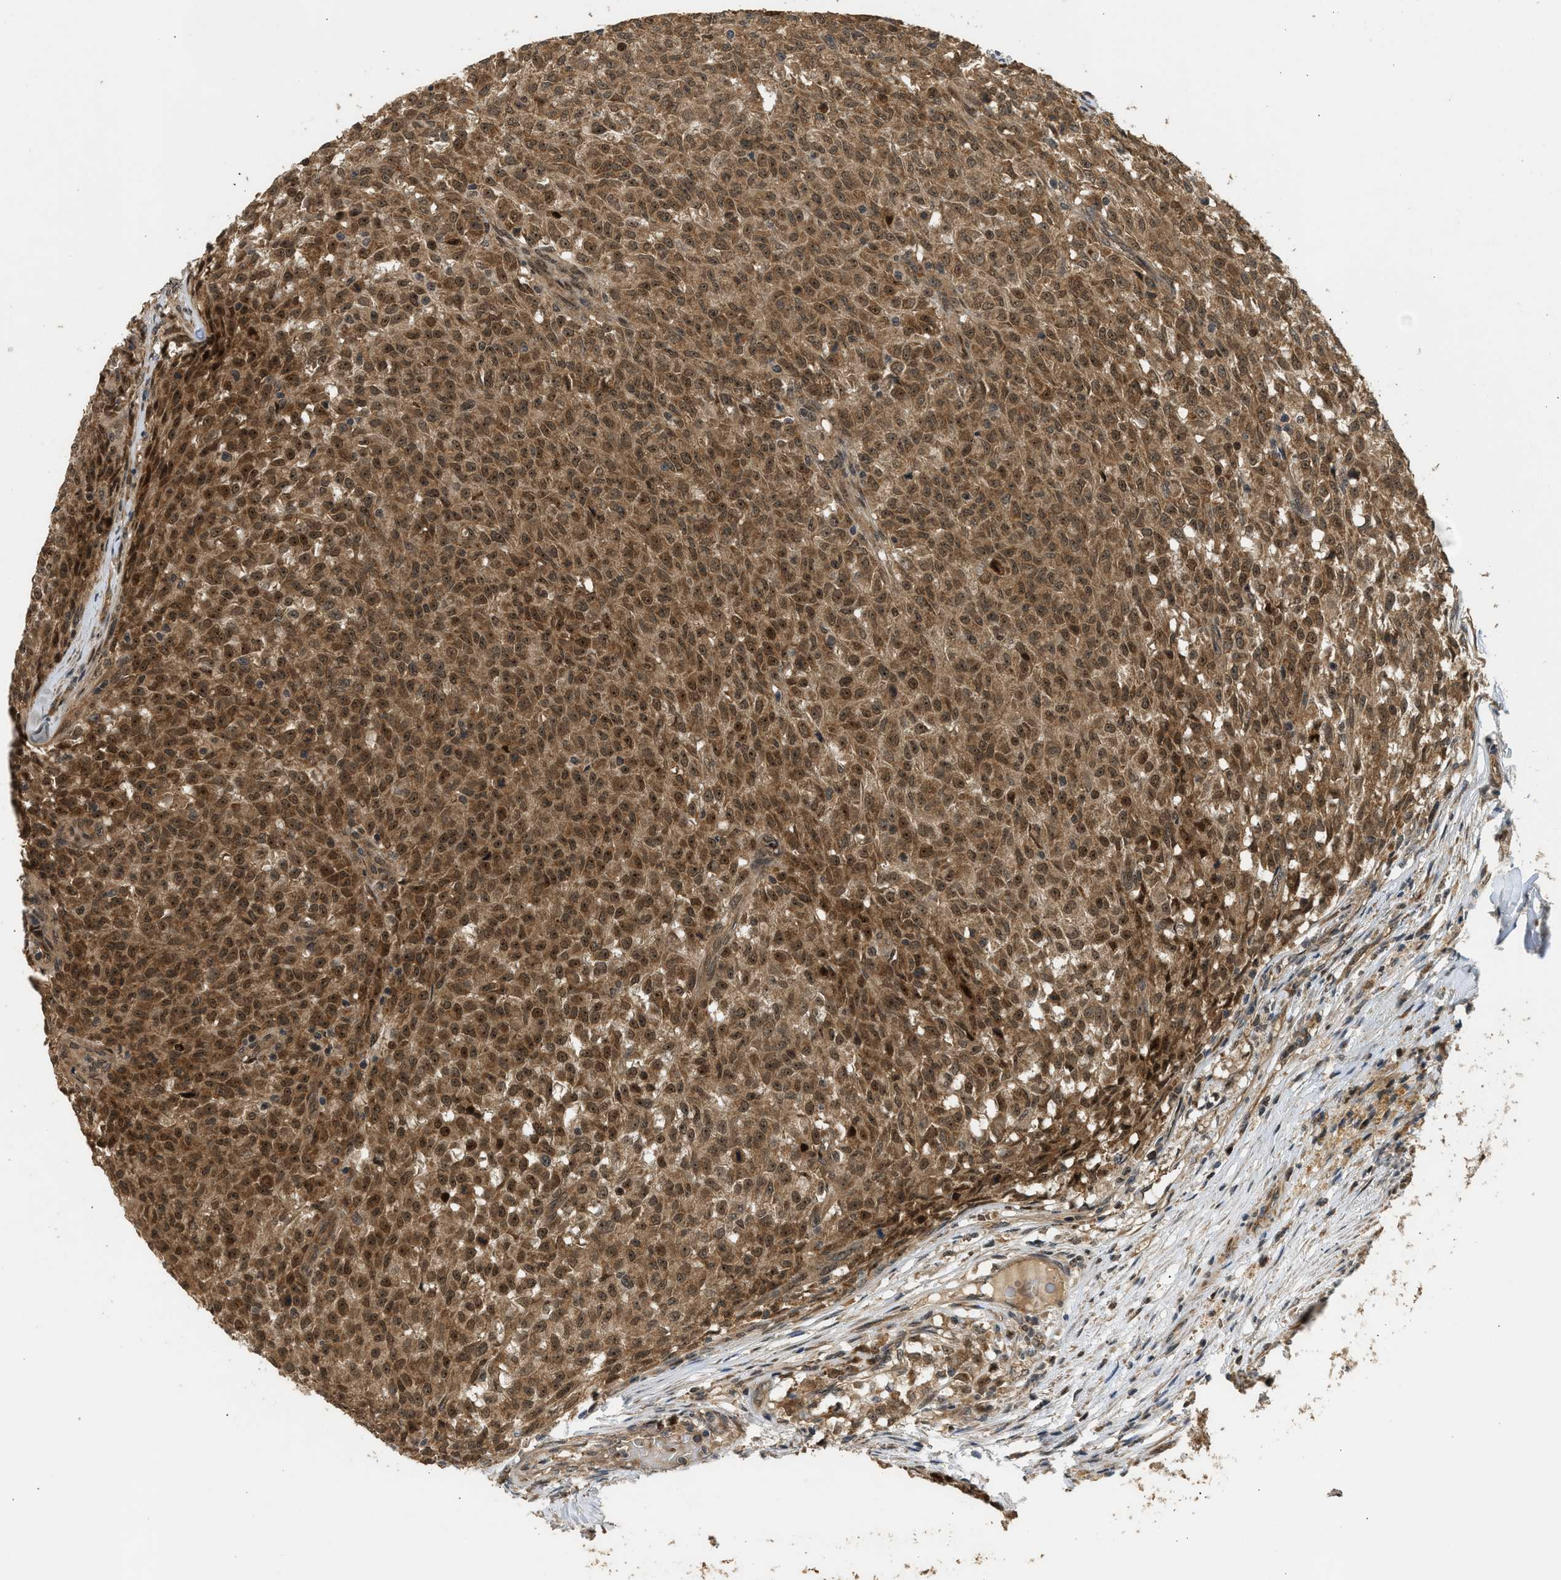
{"staining": {"intensity": "moderate", "quantity": ">75%", "location": "cytoplasmic/membranous,nuclear"}, "tissue": "testis cancer", "cell_type": "Tumor cells", "image_type": "cancer", "snomed": [{"axis": "morphology", "description": "Seminoma, NOS"}, {"axis": "topography", "description": "Testis"}], "caption": "Human testis cancer (seminoma) stained for a protein (brown) displays moderate cytoplasmic/membranous and nuclear positive positivity in about >75% of tumor cells.", "gene": "GET1", "patient": {"sex": "male", "age": 59}}